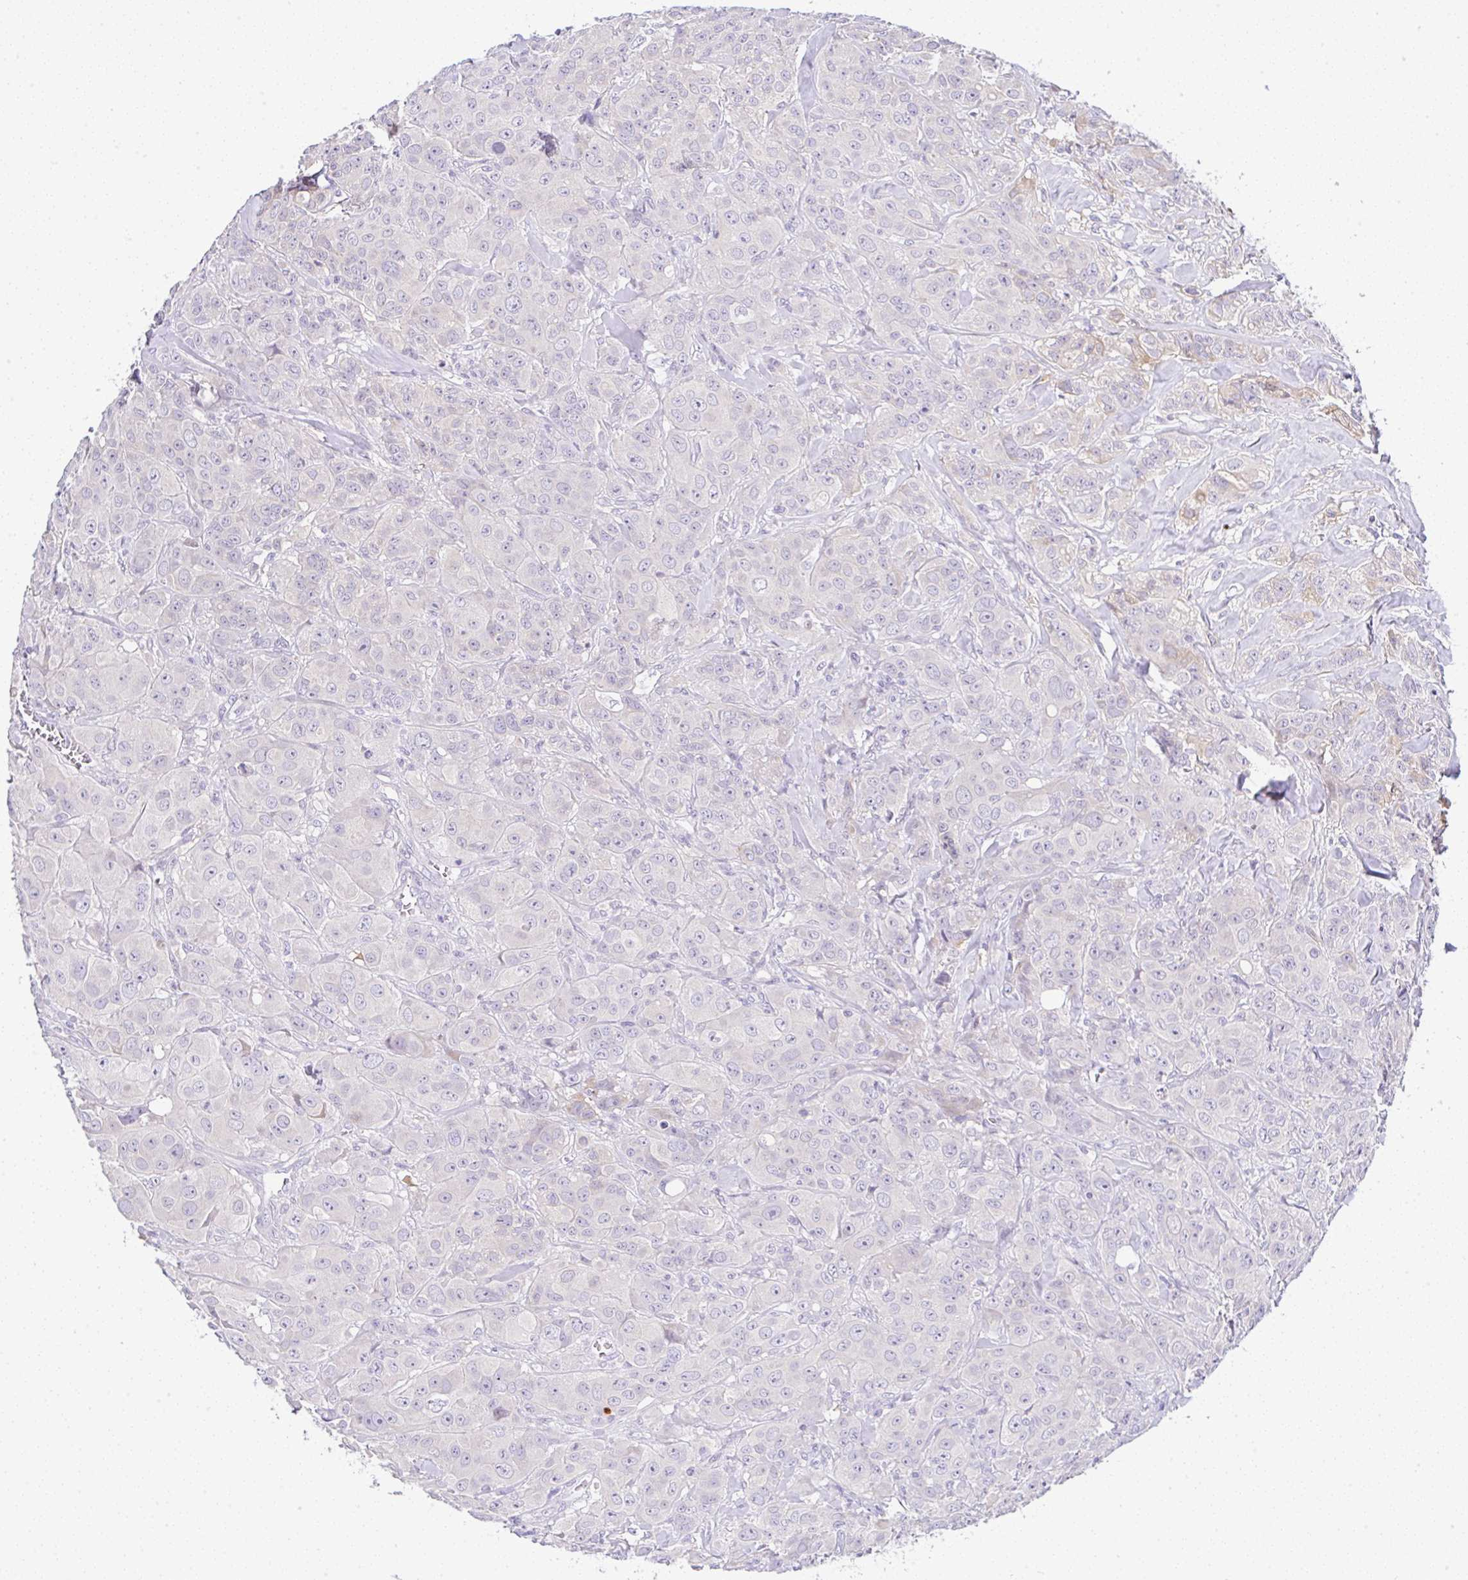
{"staining": {"intensity": "negative", "quantity": "none", "location": "none"}, "tissue": "breast cancer", "cell_type": "Tumor cells", "image_type": "cancer", "snomed": [{"axis": "morphology", "description": "Normal tissue, NOS"}, {"axis": "morphology", "description": "Duct carcinoma"}, {"axis": "topography", "description": "Breast"}], "caption": "This is a image of IHC staining of breast cancer, which shows no expression in tumor cells. (Stains: DAB immunohistochemistry (IHC) with hematoxylin counter stain, Microscopy: brightfield microscopy at high magnification).", "gene": "SERPINE3", "patient": {"sex": "female", "age": 43}}